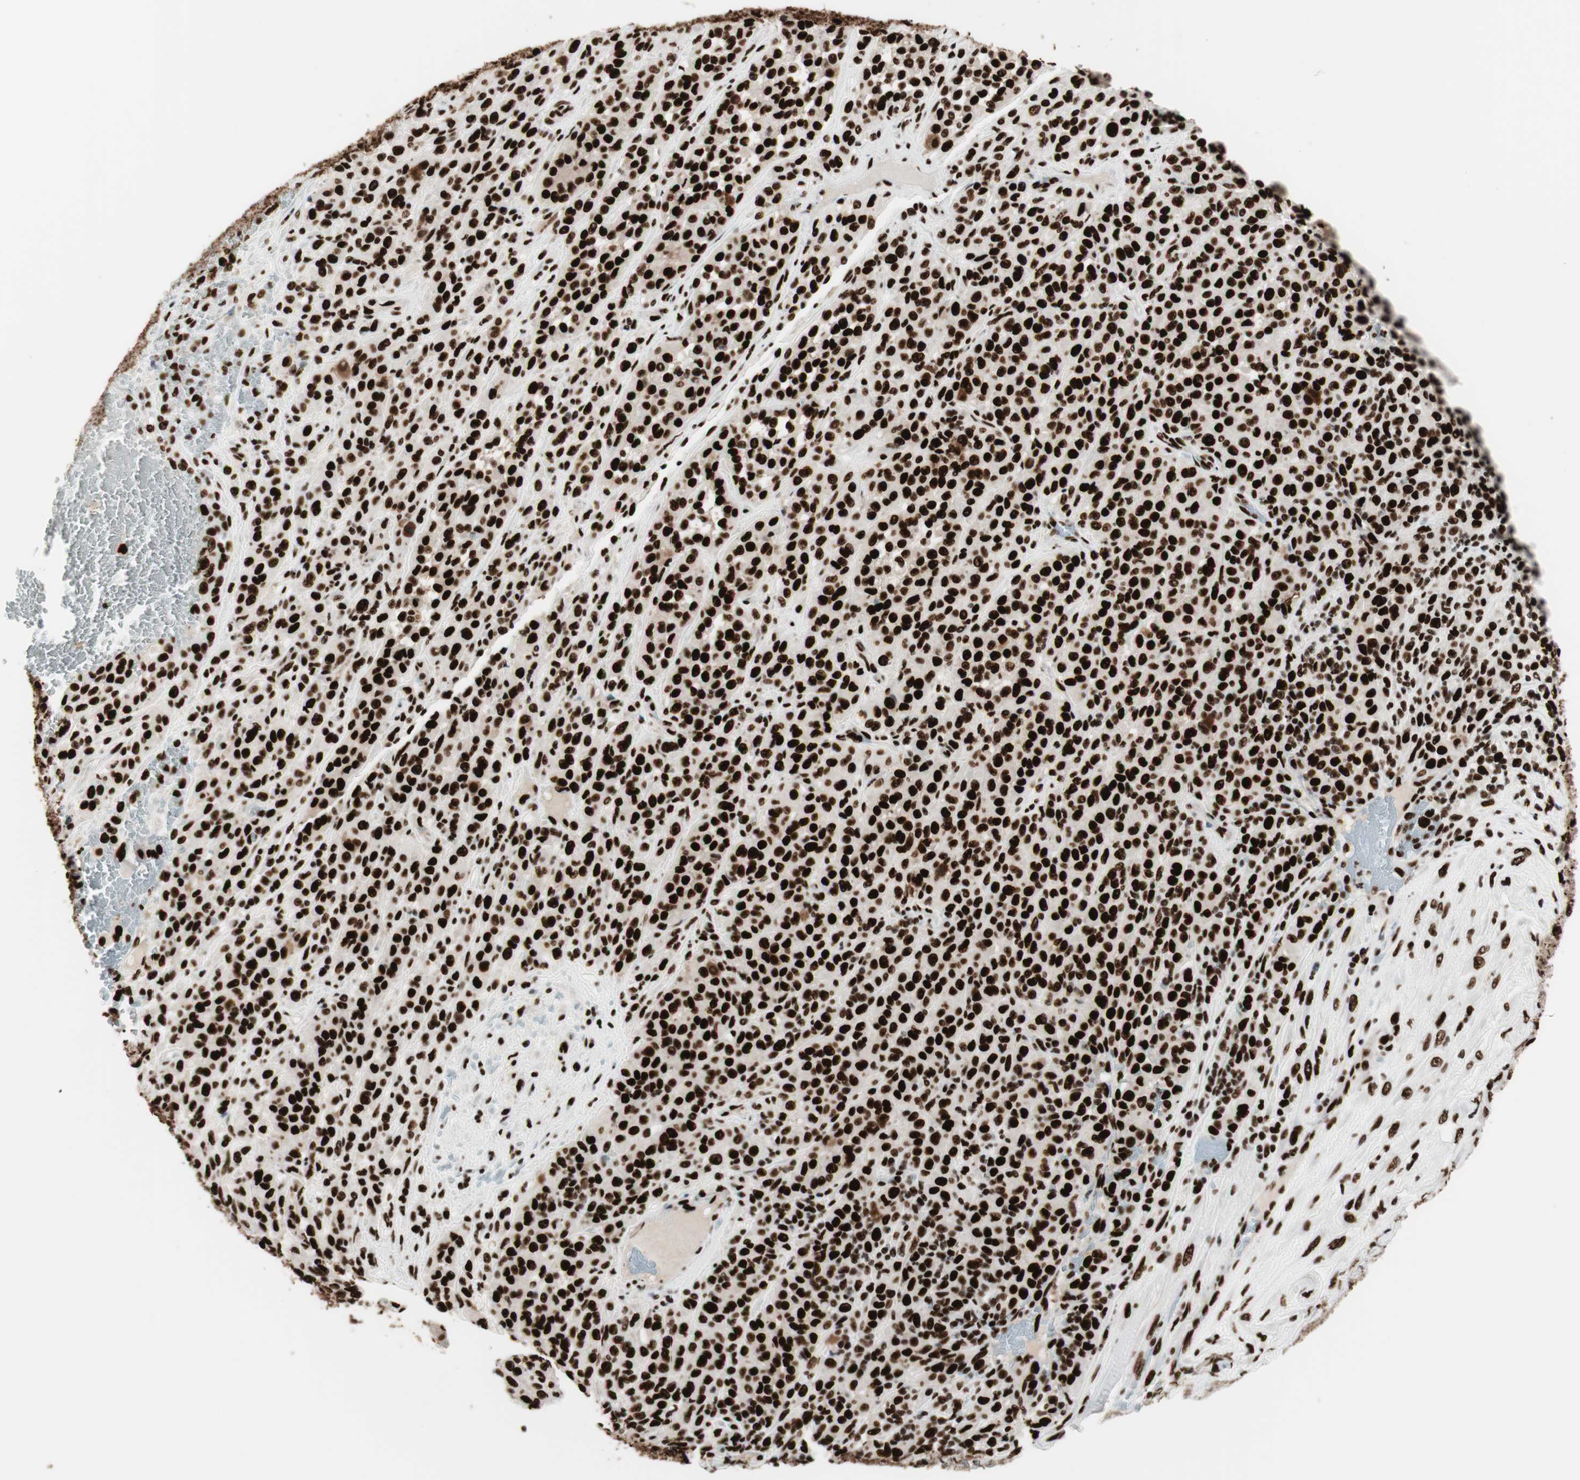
{"staining": {"intensity": "strong", "quantity": ">75%", "location": "nuclear"}, "tissue": "melanoma", "cell_type": "Tumor cells", "image_type": "cancer", "snomed": [{"axis": "morphology", "description": "Malignant melanoma, Metastatic site"}, {"axis": "topography", "description": "Pancreas"}], "caption": "High-magnification brightfield microscopy of melanoma stained with DAB (brown) and counterstained with hematoxylin (blue). tumor cells exhibit strong nuclear staining is appreciated in approximately>75% of cells. (brown staining indicates protein expression, while blue staining denotes nuclei).", "gene": "PSME3", "patient": {"sex": "female", "age": 30}}